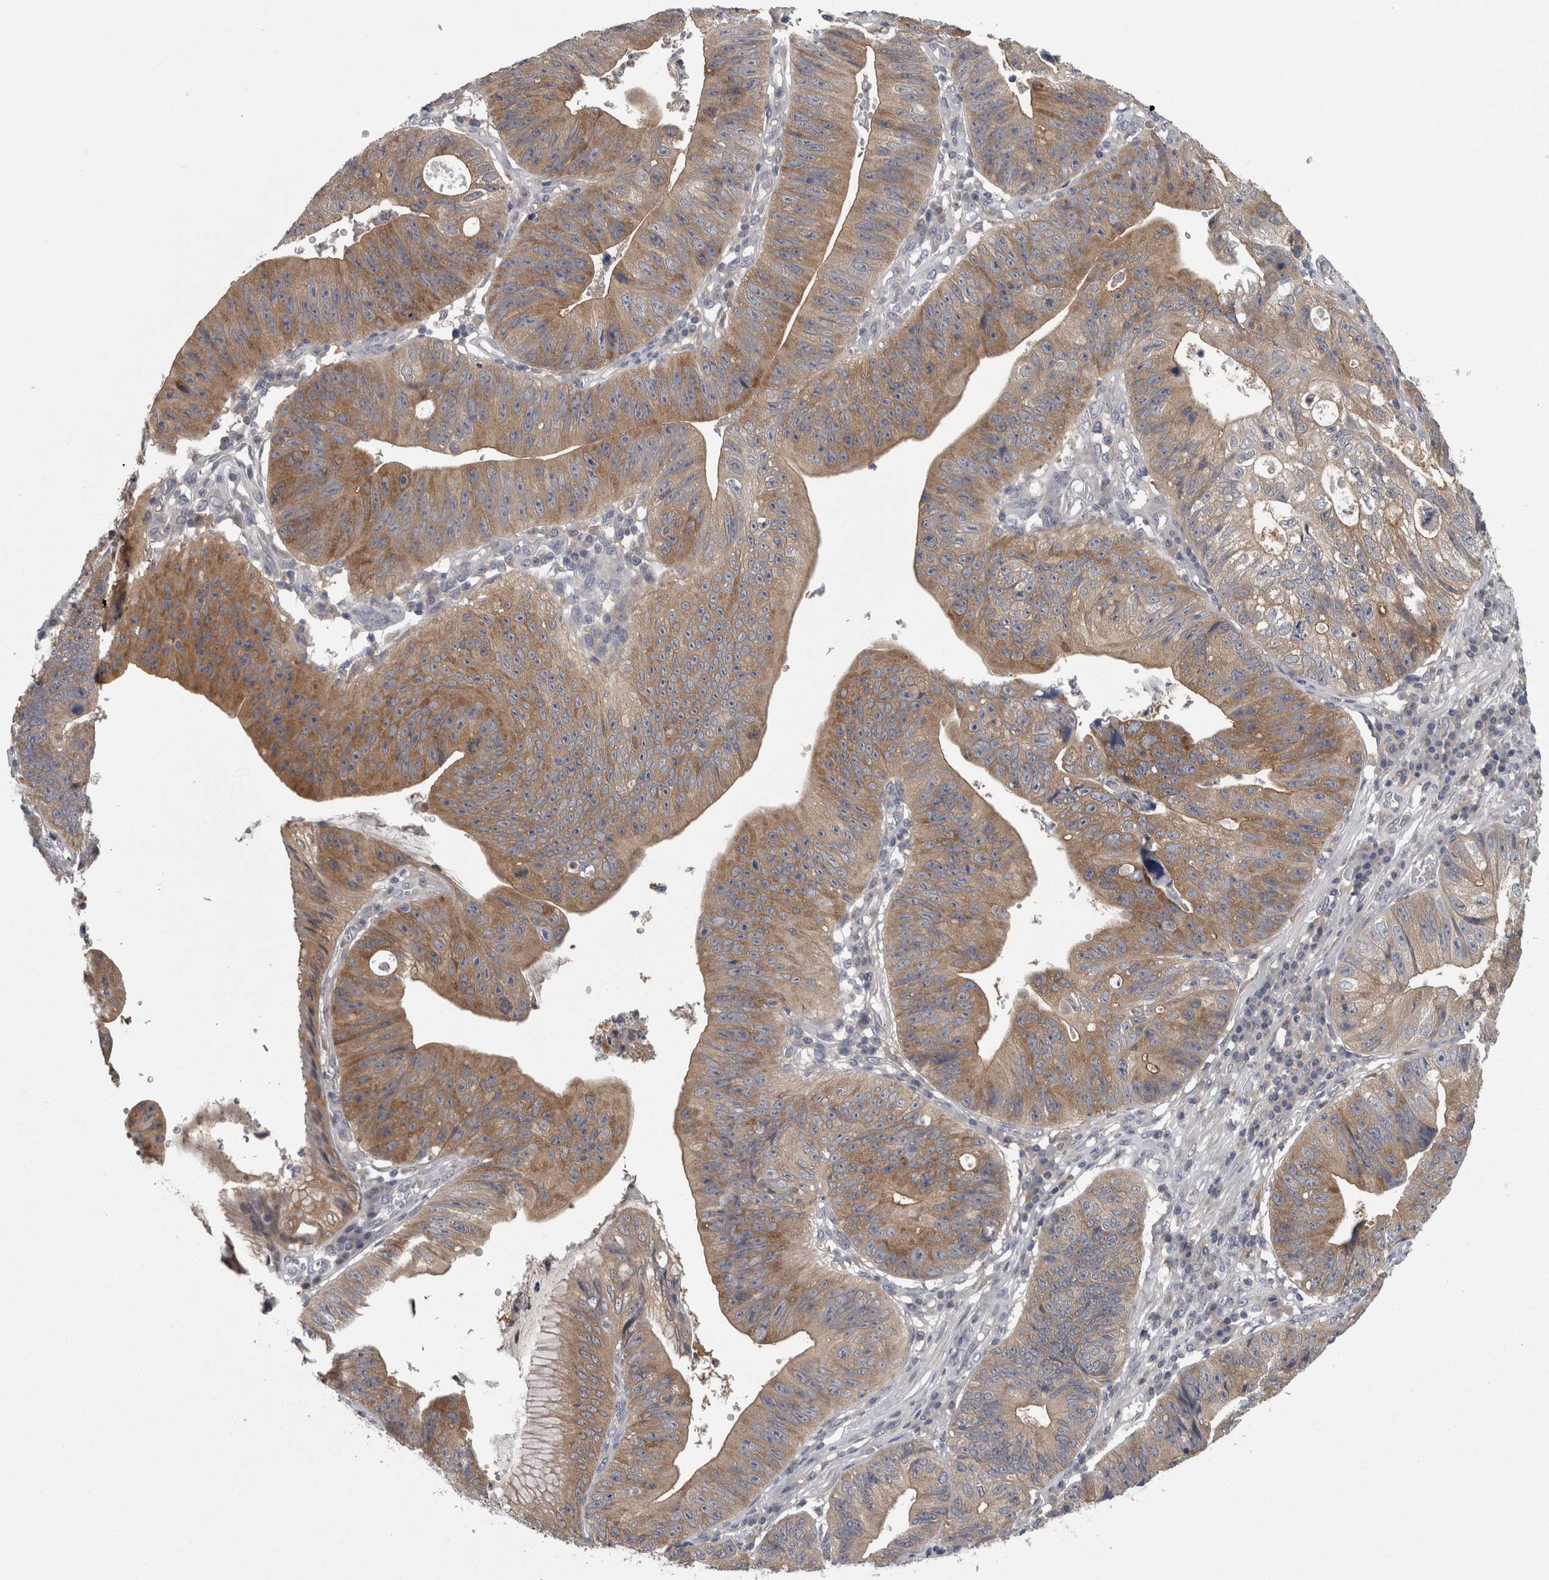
{"staining": {"intensity": "moderate", "quantity": ">75%", "location": "cytoplasmic/membranous"}, "tissue": "stomach cancer", "cell_type": "Tumor cells", "image_type": "cancer", "snomed": [{"axis": "morphology", "description": "Adenocarcinoma, NOS"}, {"axis": "topography", "description": "Stomach"}], "caption": "Protein analysis of stomach cancer tissue shows moderate cytoplasmic/membranous staining in about >75% of tumor cells.", "gene": "PRKCI", "patient": {"sex": "male", "age": 59}}